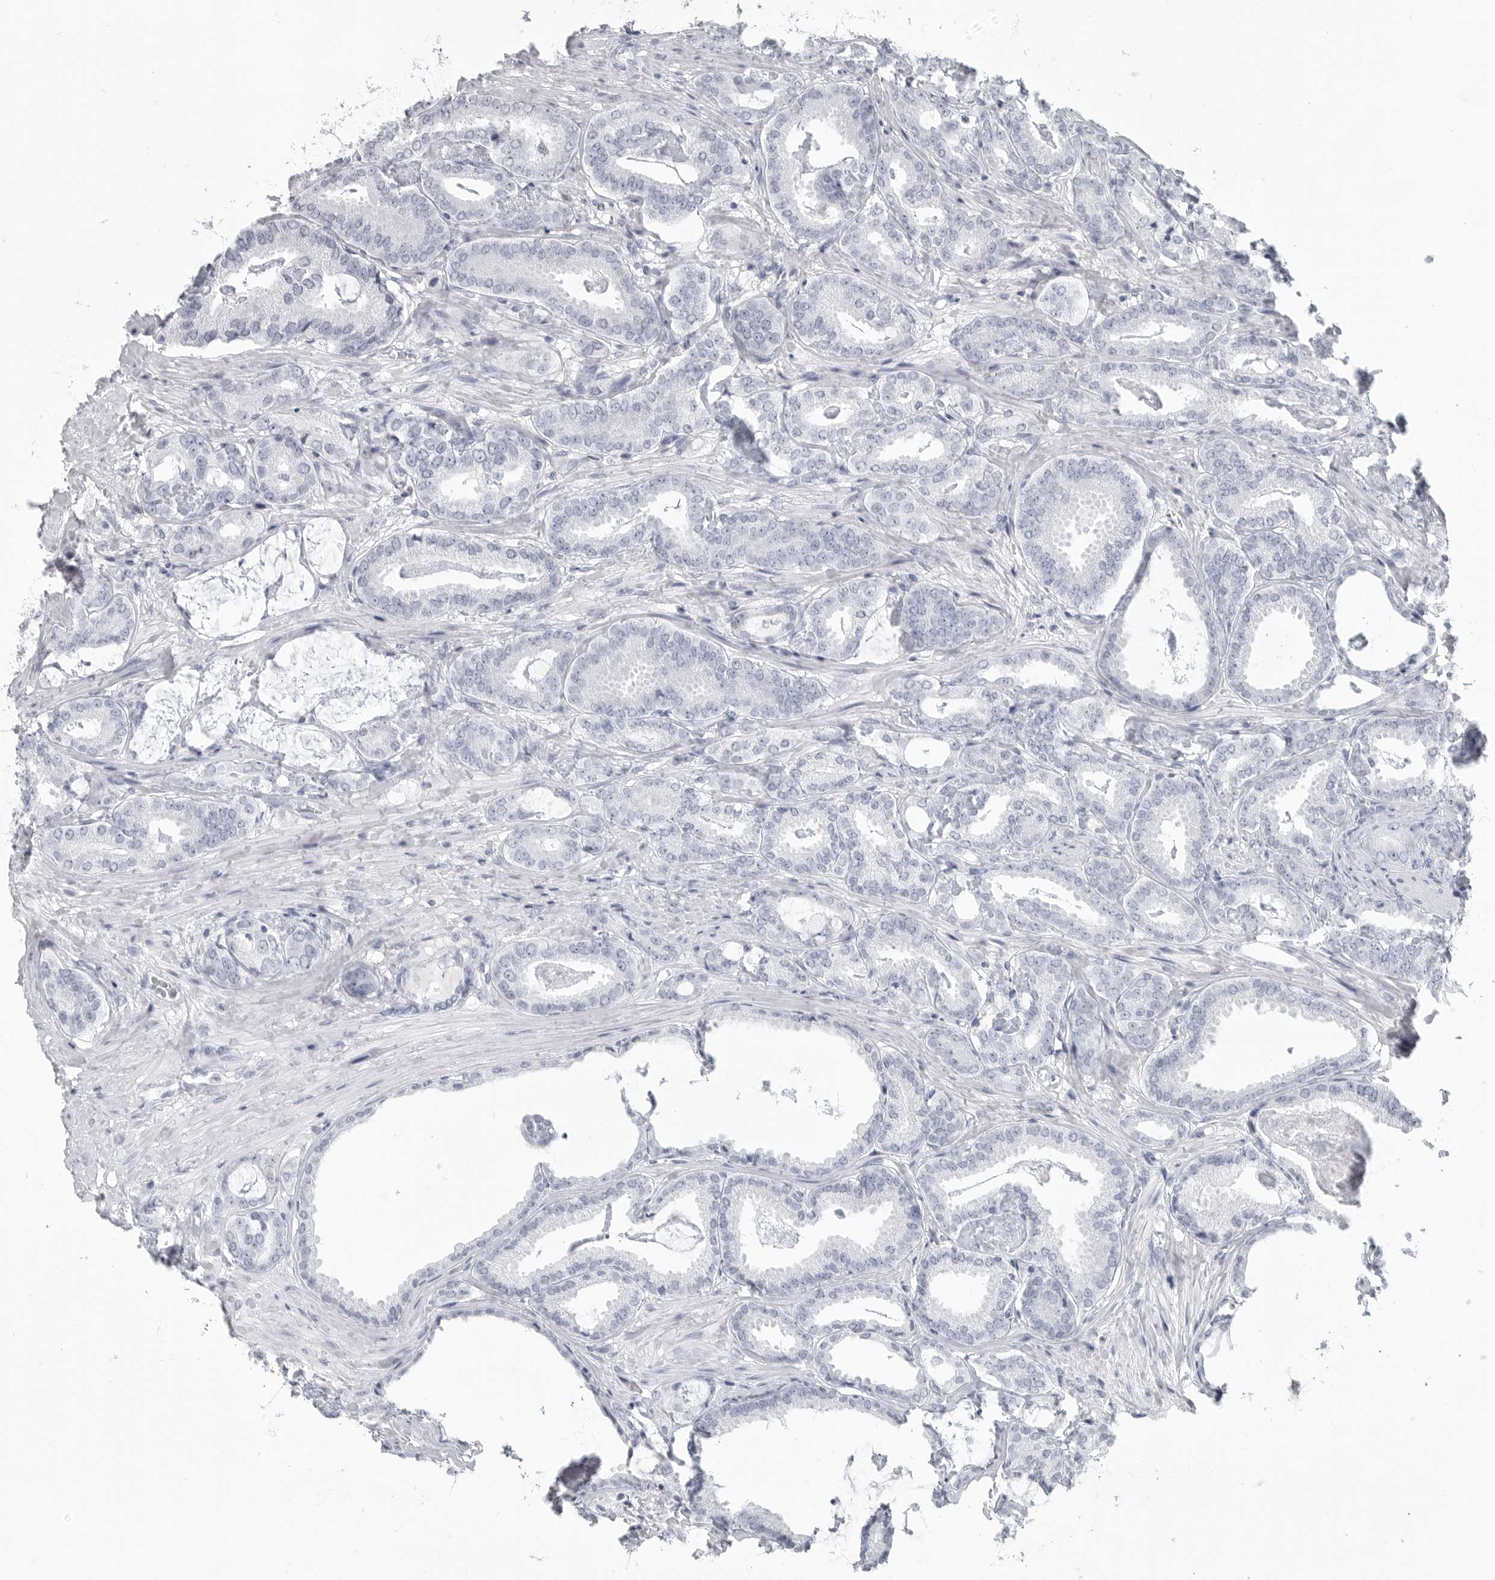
{"staining": {"intensity": "negative", "quantity": "none", "location": "none"}, "tissue": "prostate cancer", "cell_type": "Tumor cells", "image_type": "cancer", "snomed": [{"axis": "morphology", "description": "Adenocarcinoma, Low grade"}, {"axis": "topography", "description": "Prostate"}], "caption": "This image is of prostate cancer stained with immunohistochemistry (IHC) to label a protein in brown with the nuclei are counter-stained blue. There is no positivity in tumor cells.", "gene": "LY6D", "patient": {"sex": "male", "age": 71}}